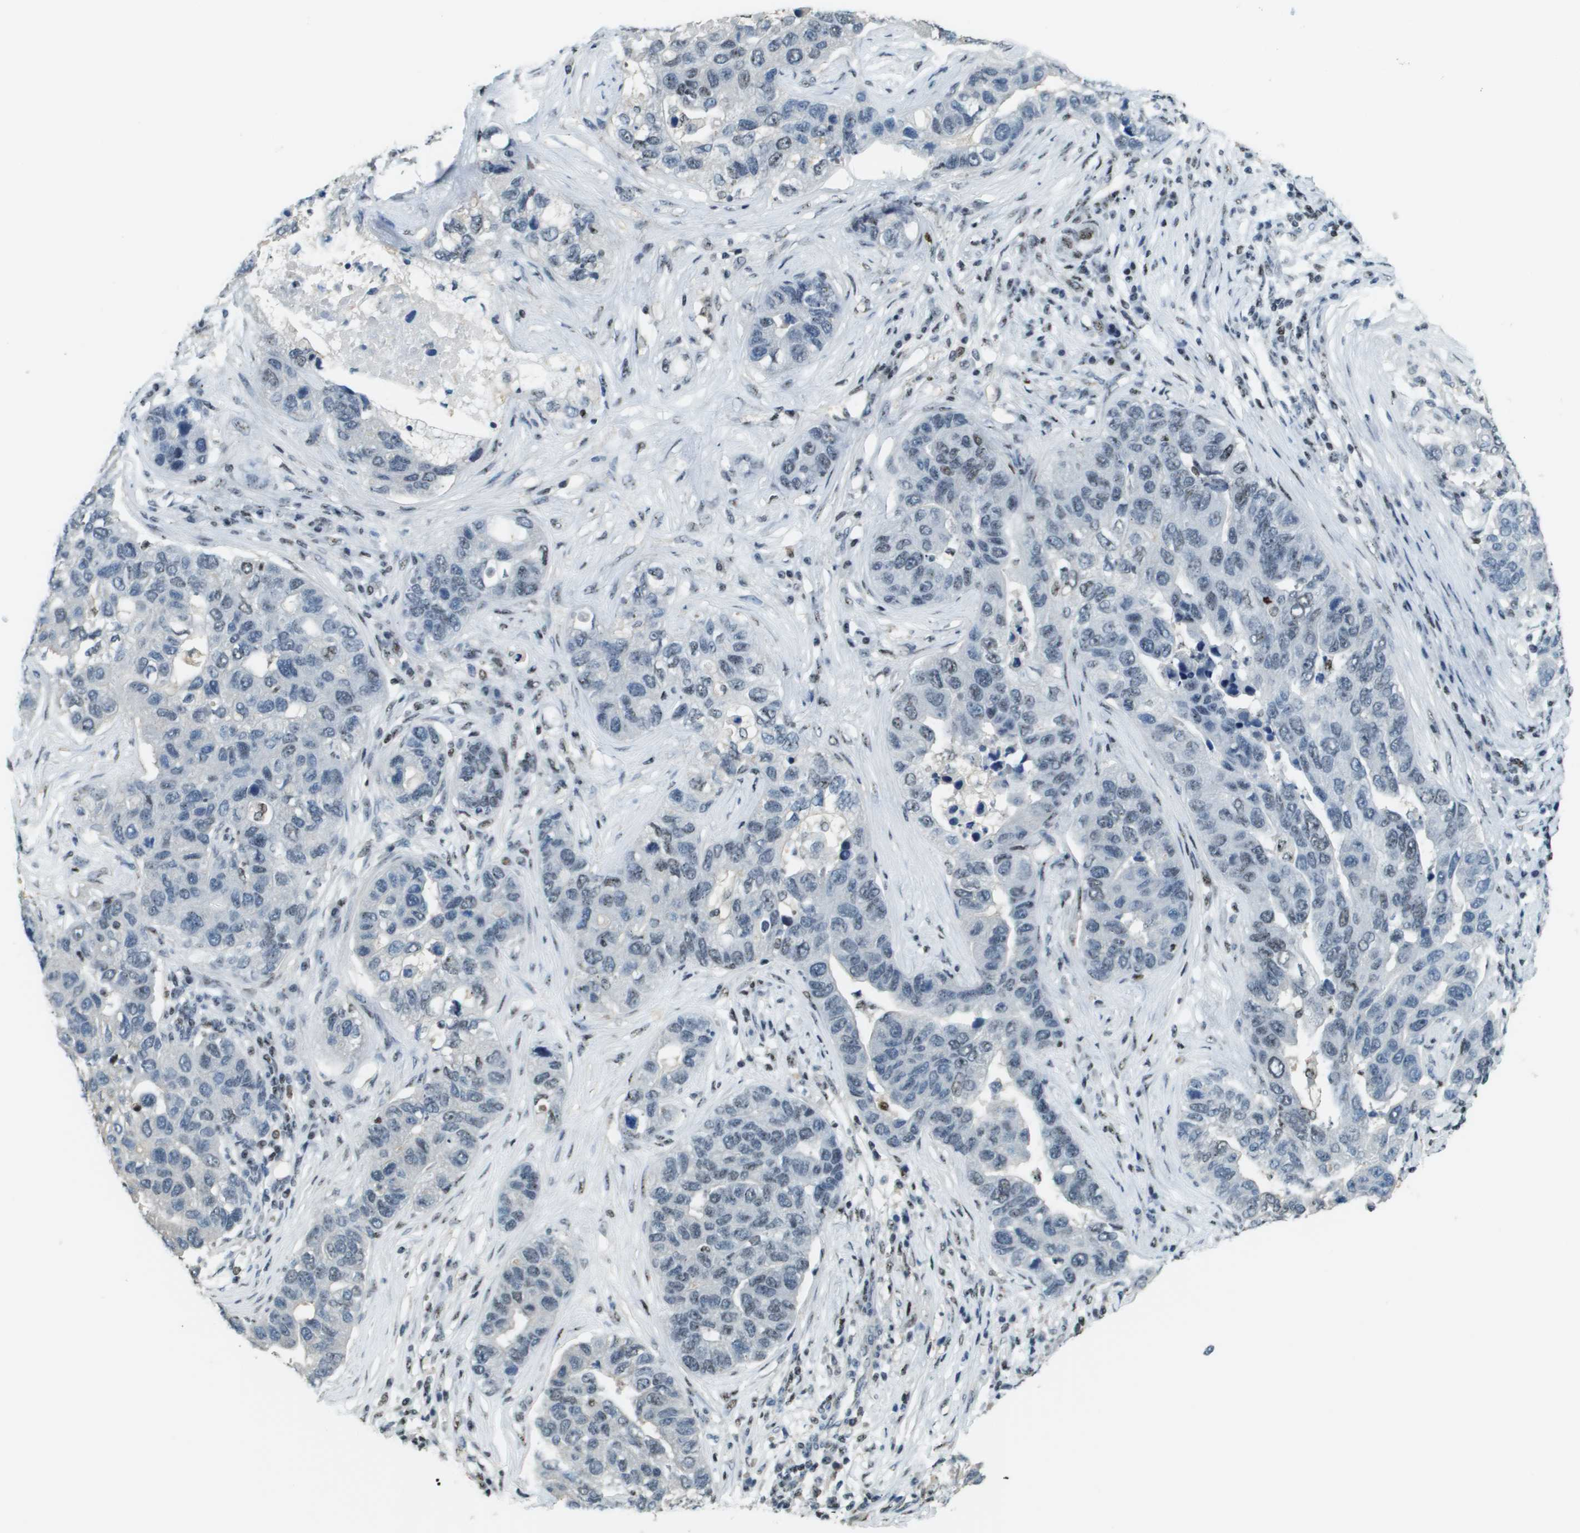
{"staining": {"intensity": "negative", "quantity": "none", "location": "none"}, "tissue": "pancreatic cancer", "cell_type": "Tumor cells", "image_type": "cancer", "snomed": [{"axis": "morphology", "description": "Adenocarcinoma, NOS"}, {"axis": "topography", "description": "Pancreas"}], "caption": "This is an immunohistochemistry (IHC) micrograph of human pancreatic cancer. There is no expression in tumor cells.", "gene": "SP100", "patient": {"sex": "female", "age": 61}}